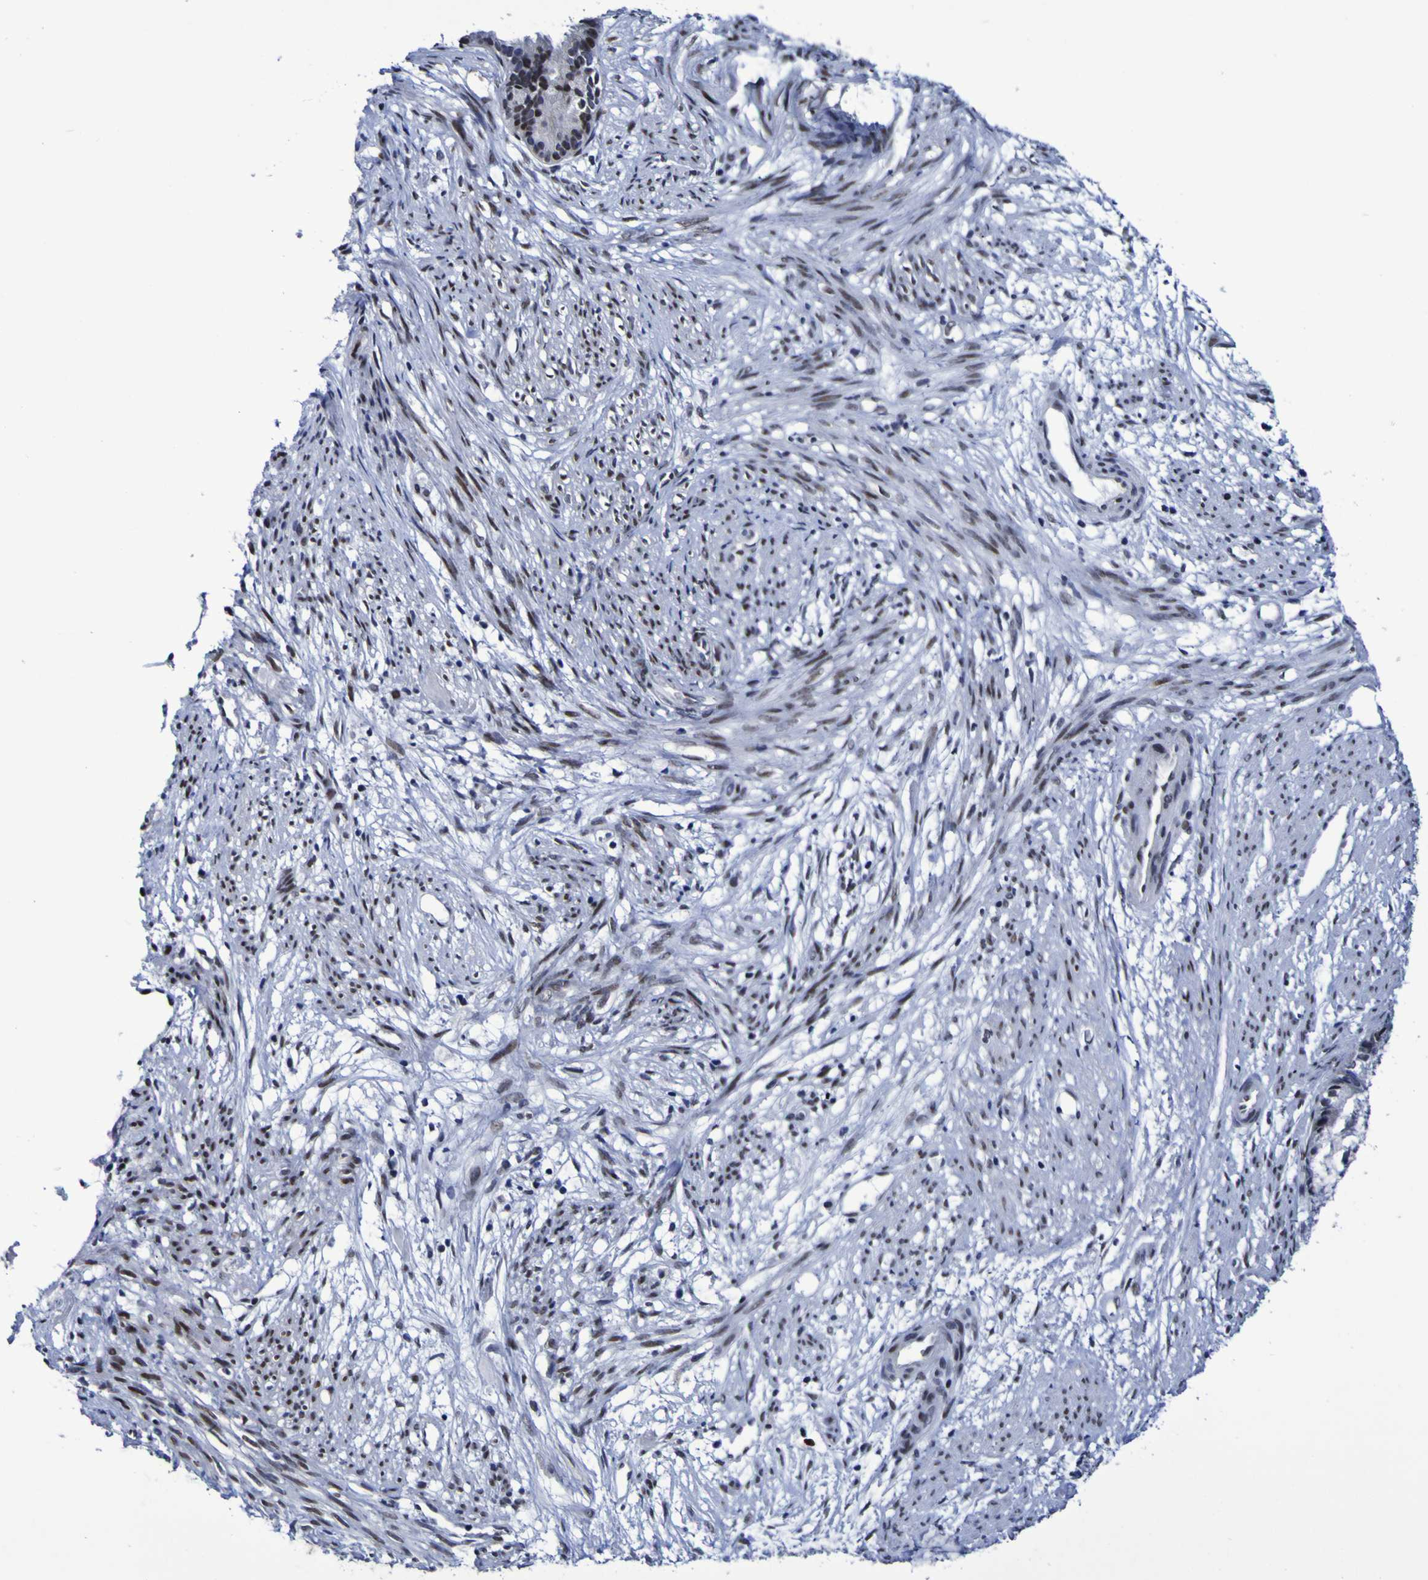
{"staining": {"intensity": "negative", "quantity": "none", "location": "none"}, "tissue": "cervical cancer", "cell_type": "Tumor cells", "image_type": "cancer", "snomed": [{"axis": "morphology", "description": "Normal tissue, NOS"}, {"axis": "morphology", "description": "Adenocarcinoma, NOS"}, {"axis": "topography", "description": "Cervix"}, {"axis": "topography", "description": "Endometrium"}], "caption": "DAB immunohistochemical staining of cervical cancer (adenocarcinoma) shows no significant staining in tumor cells.", "gene": "MBD3", "patient": {"sex": "female", "age": 86}}